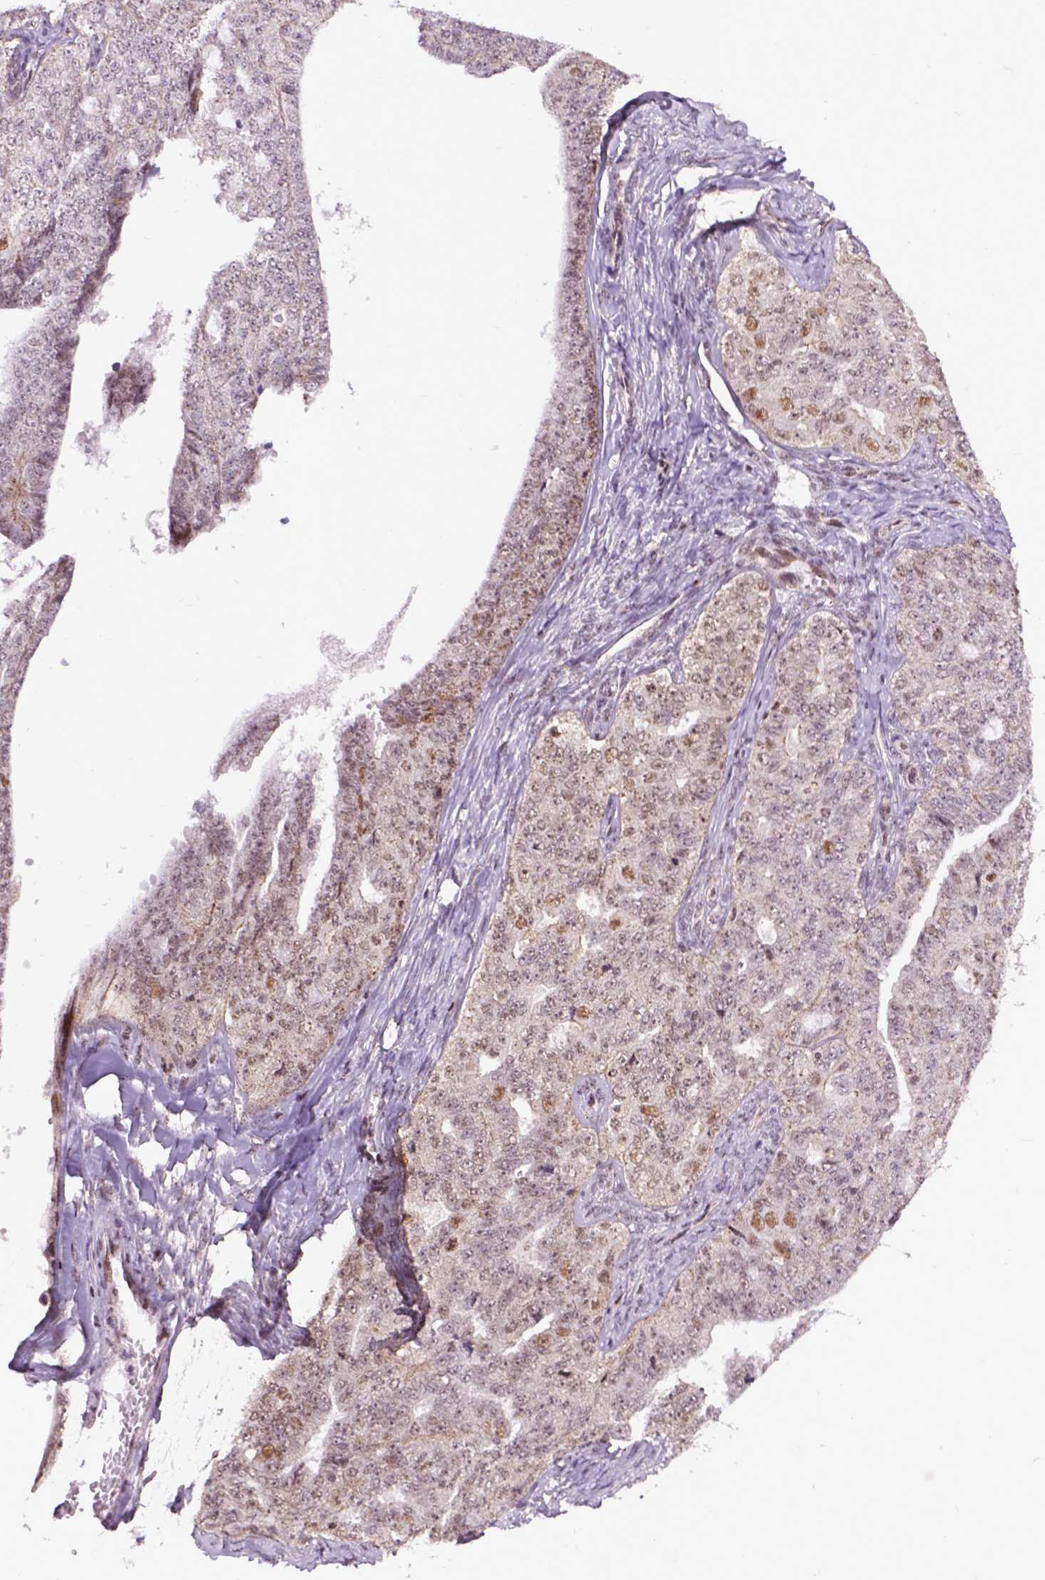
{"staining": {"intensity": "weak", "quantity": "25%-75%", "location": "nuclear"}, "tissue": "ovarian cancer", "cell_type": "Tumor cells", "image_type": "cancer", "snomed": [{"axis": "morphology", "description": "Cystadenocarcinoma, serous, NOS"}, {"axis": "topography", "description": "Ovary"}], "caption": "Ovarian cancer (serous cystadenocarcinoma) stained for a protein demonstrates weak nuclear positivity in tumor cells.", "gene": "EAF1", "patient": {"sex": "female", "age": 71}}